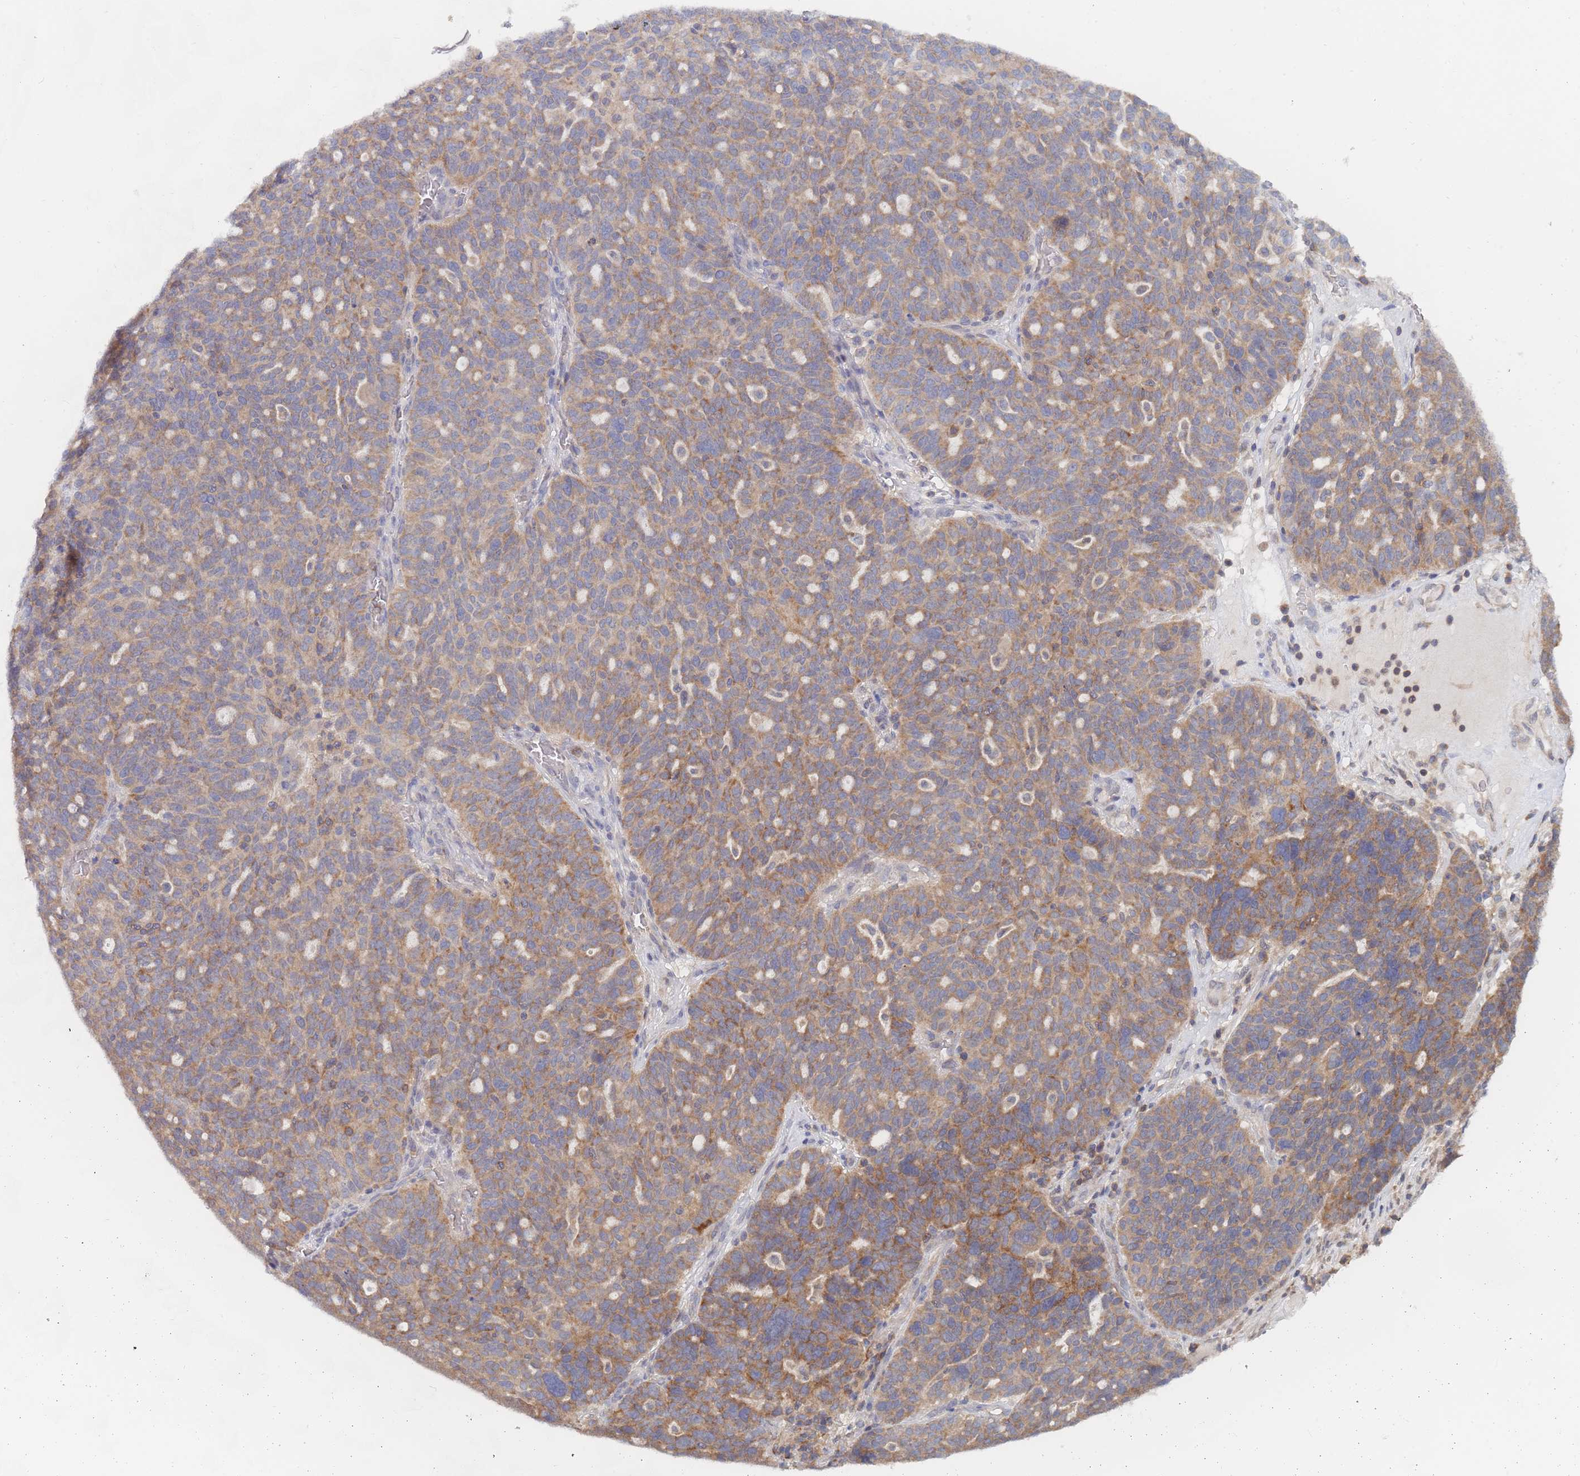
{"staining": {"intensity": "moderate", "quantity": ">75%", "location": "cytoplasmic/membranous"}, "tissue": "ovarian cancer", "cell_type": "Tumor cells", "image_type": "cancer", "snomed": [{"axis": "morphology", "description": "Cystadenocarcinoma, serous, NOS"}, {"axis": "topography", "description": "Ovary"}], "caption": "Protein staining by immunohistochemistry (IHC) displays moderate cytoplasmic/membranous expression in about >75% of tumor cells in serous cystadenocarcinoma (ovarian). The staining was performed using DAB, with brown indicating positive protein expression. Nuclei are stained blue with hematoxylin.", "gene": "PPP6C", "patient": {"sex": "female", "age": 59}}